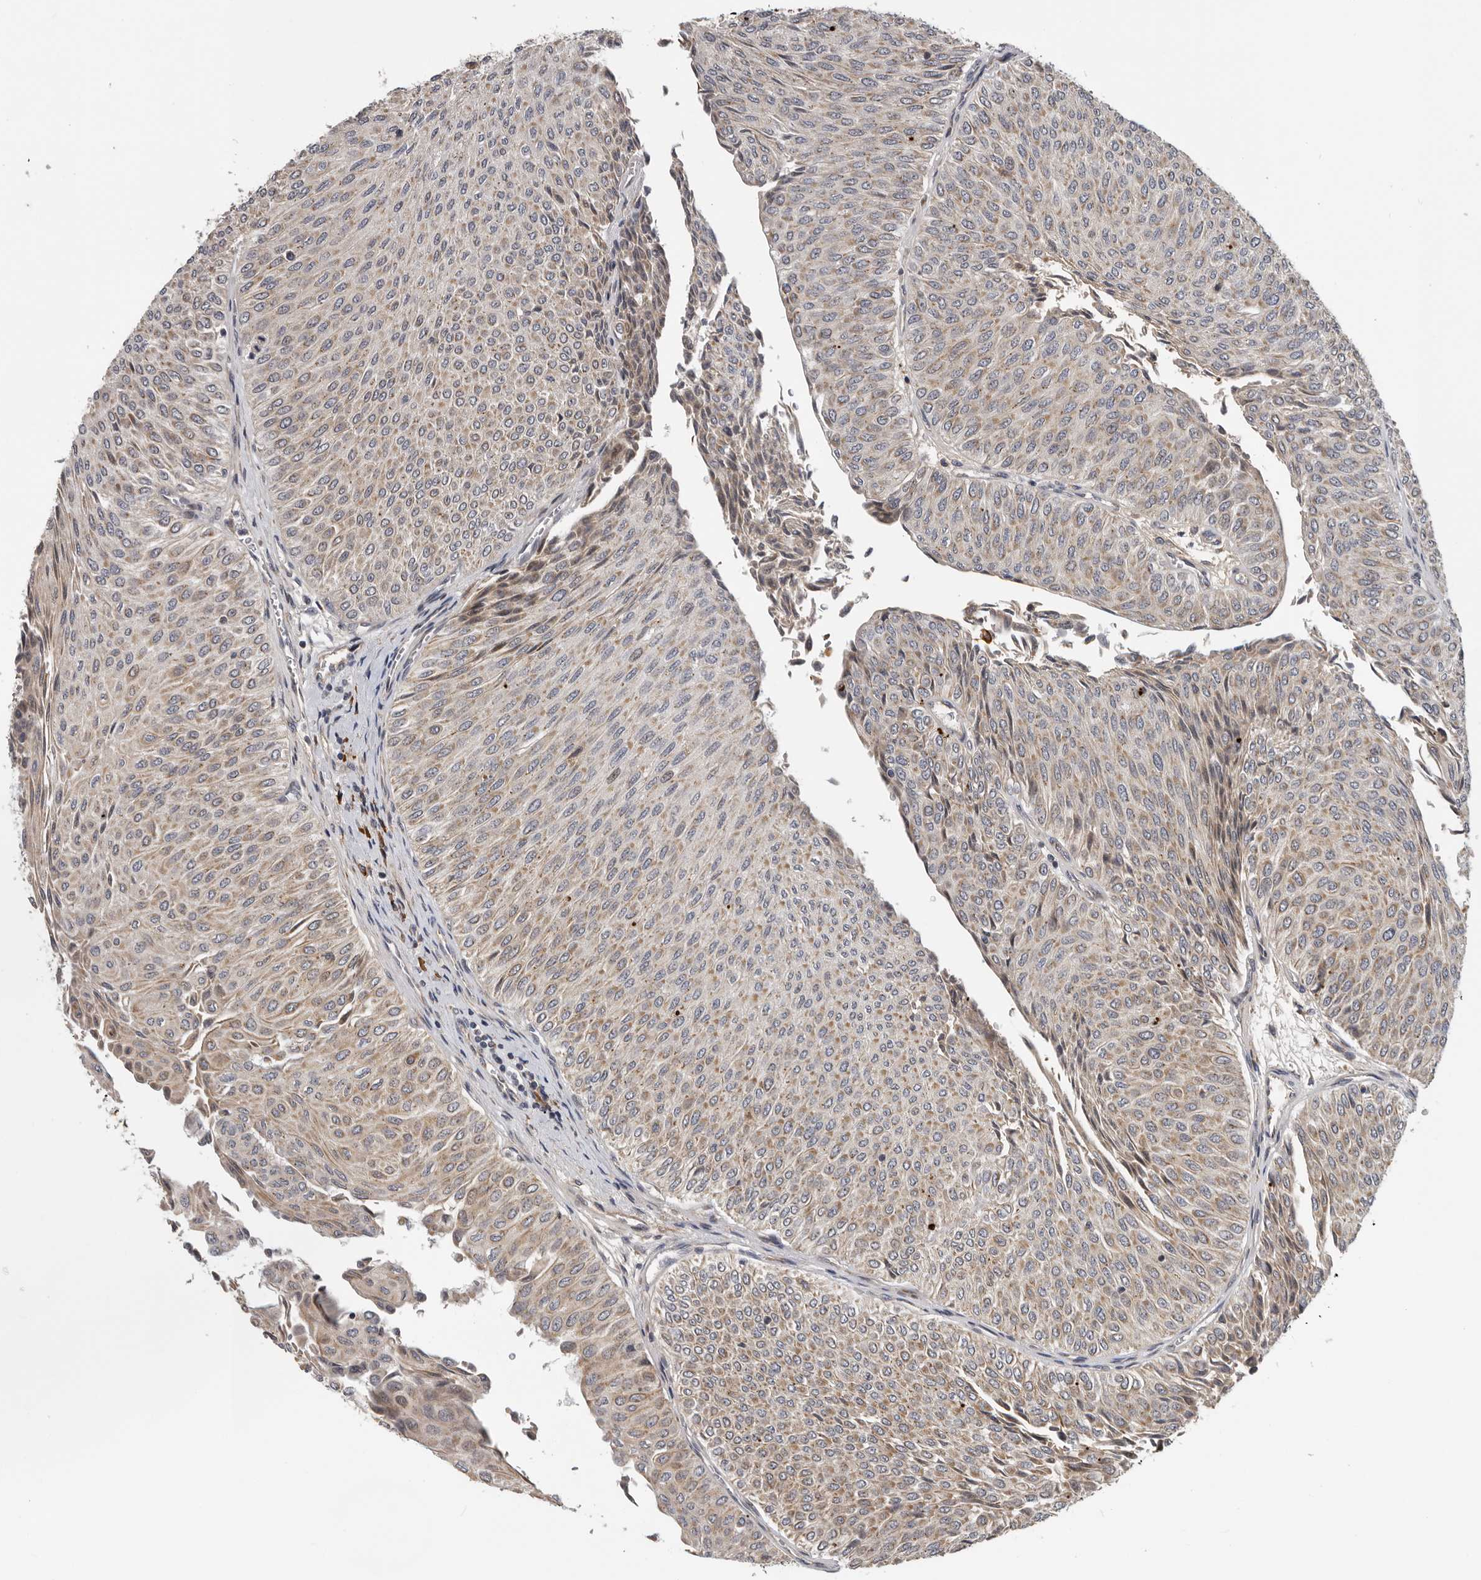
{"staining": {"intensity": "weak", "quantity": ">75%", "location": "cytoplasmic/membranous"}, "tissue": "urothelial cancer", "cell_type": "Tumor cells", "image_type": "cancer", "snomed": [{"axis": "morphology", "description": "Urothelial carcinoma, Low grade"}, {"axis": "topography", "description": "Urinary bladder"}], "caption": "Protein staining of urothelial cancer tissue displays weak cytoplasmic/membranous expression in about >75% of tumor cells.", "gene": "RNF157", "patient": {"sex": "male", "age": 78}}